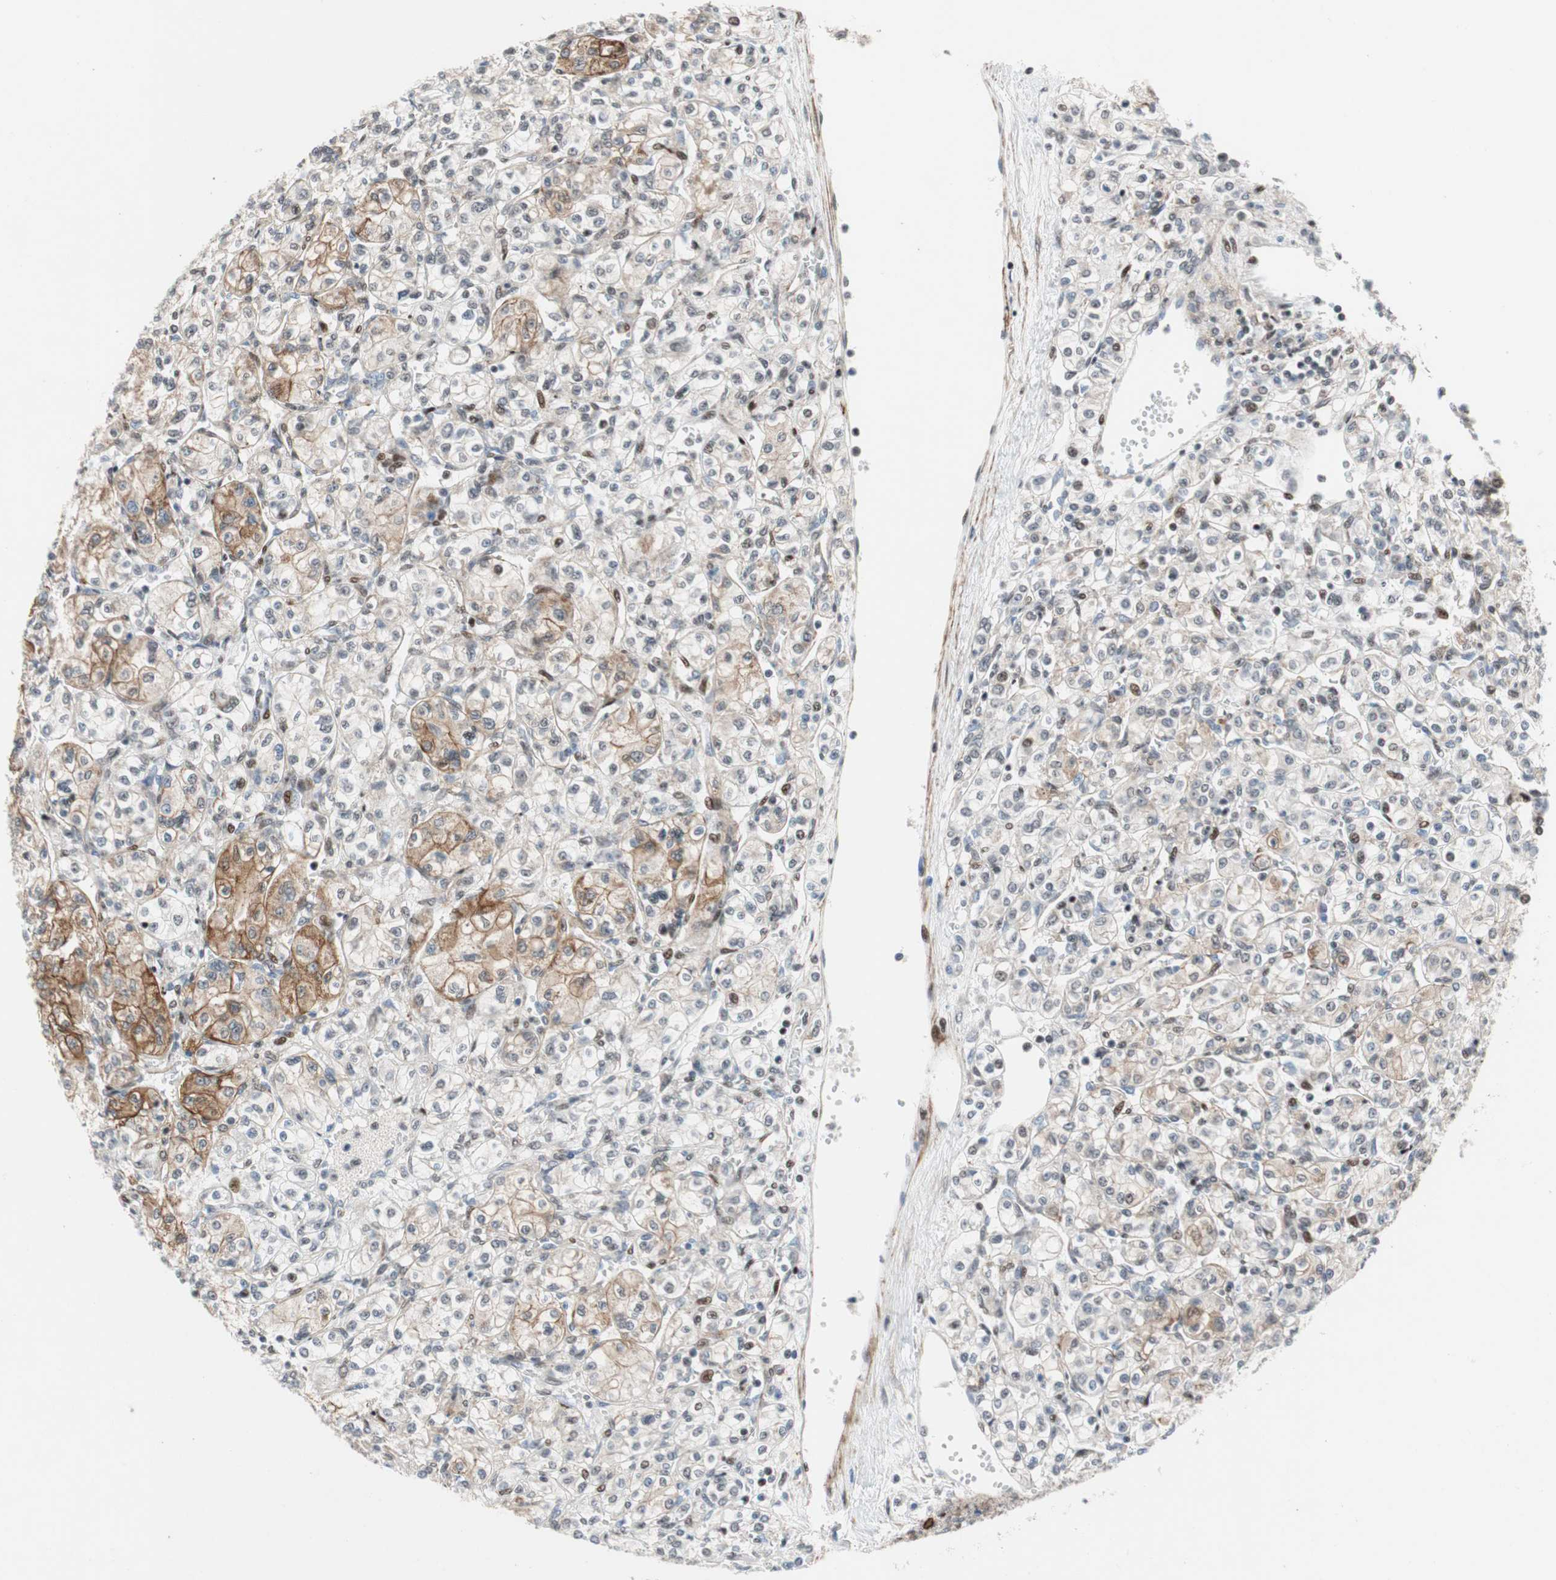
{"staining": {"intensity": "moderate", "quantity": "<25%", "location": "cytoplasmic/membranous,nuclear"}, "tissue": "renal cancer", "cell_type": "Tumor cells", "image_type": "cancer", "snomed": [{"axis": "morphology", "description": "Adenocarcinoma, NOS"}, {"axis": "topography", "description": "Kidney"}], "caption": "Renal adenocarcinoma stained with a protein marker reveals moderate staining in tumor cells.", "gene": "FBXO44", "patient": {"sex": "male", "age": 77}}